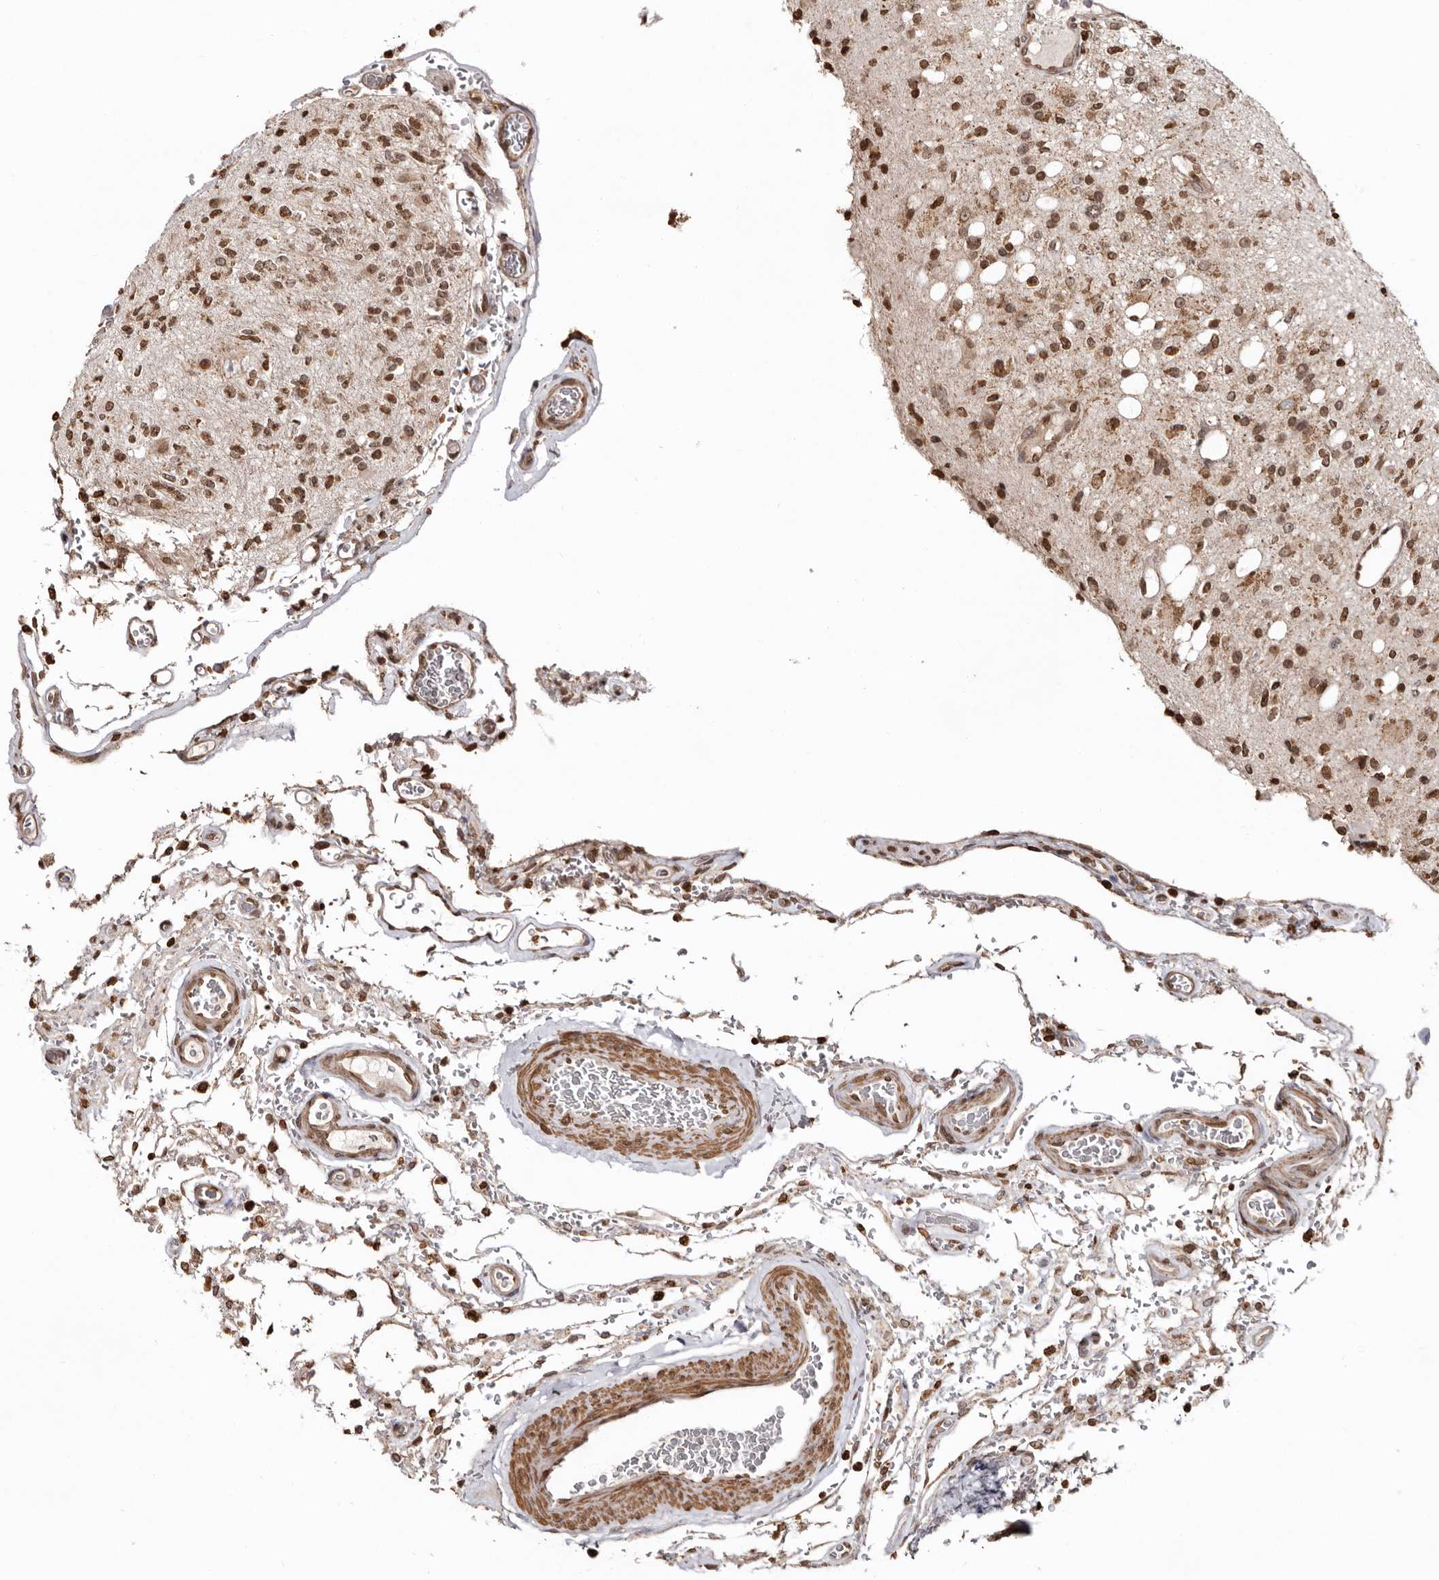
{"staining": {"intensity": "moderate", "quantity": ">75%", "location": "cytoplasmic/membranous,nuclear"}, "tissue": "glioma", "cell_type": "Tumor cells", "image_type": "cancer", "snomed": [{"axis": "morphology", "description": "Glioma, malignant, High grade"}, {"axis": "topography", "description": "Brain"}], "caption": "Moderate cytoplasmic/membranous and nuclear expression for a protein is seen in approximately >75% of tumor cells of malignant glioma (high-grade) using IHC.", "gene": "CCDC190", "patient": {"sex": "male", "age": 34}}